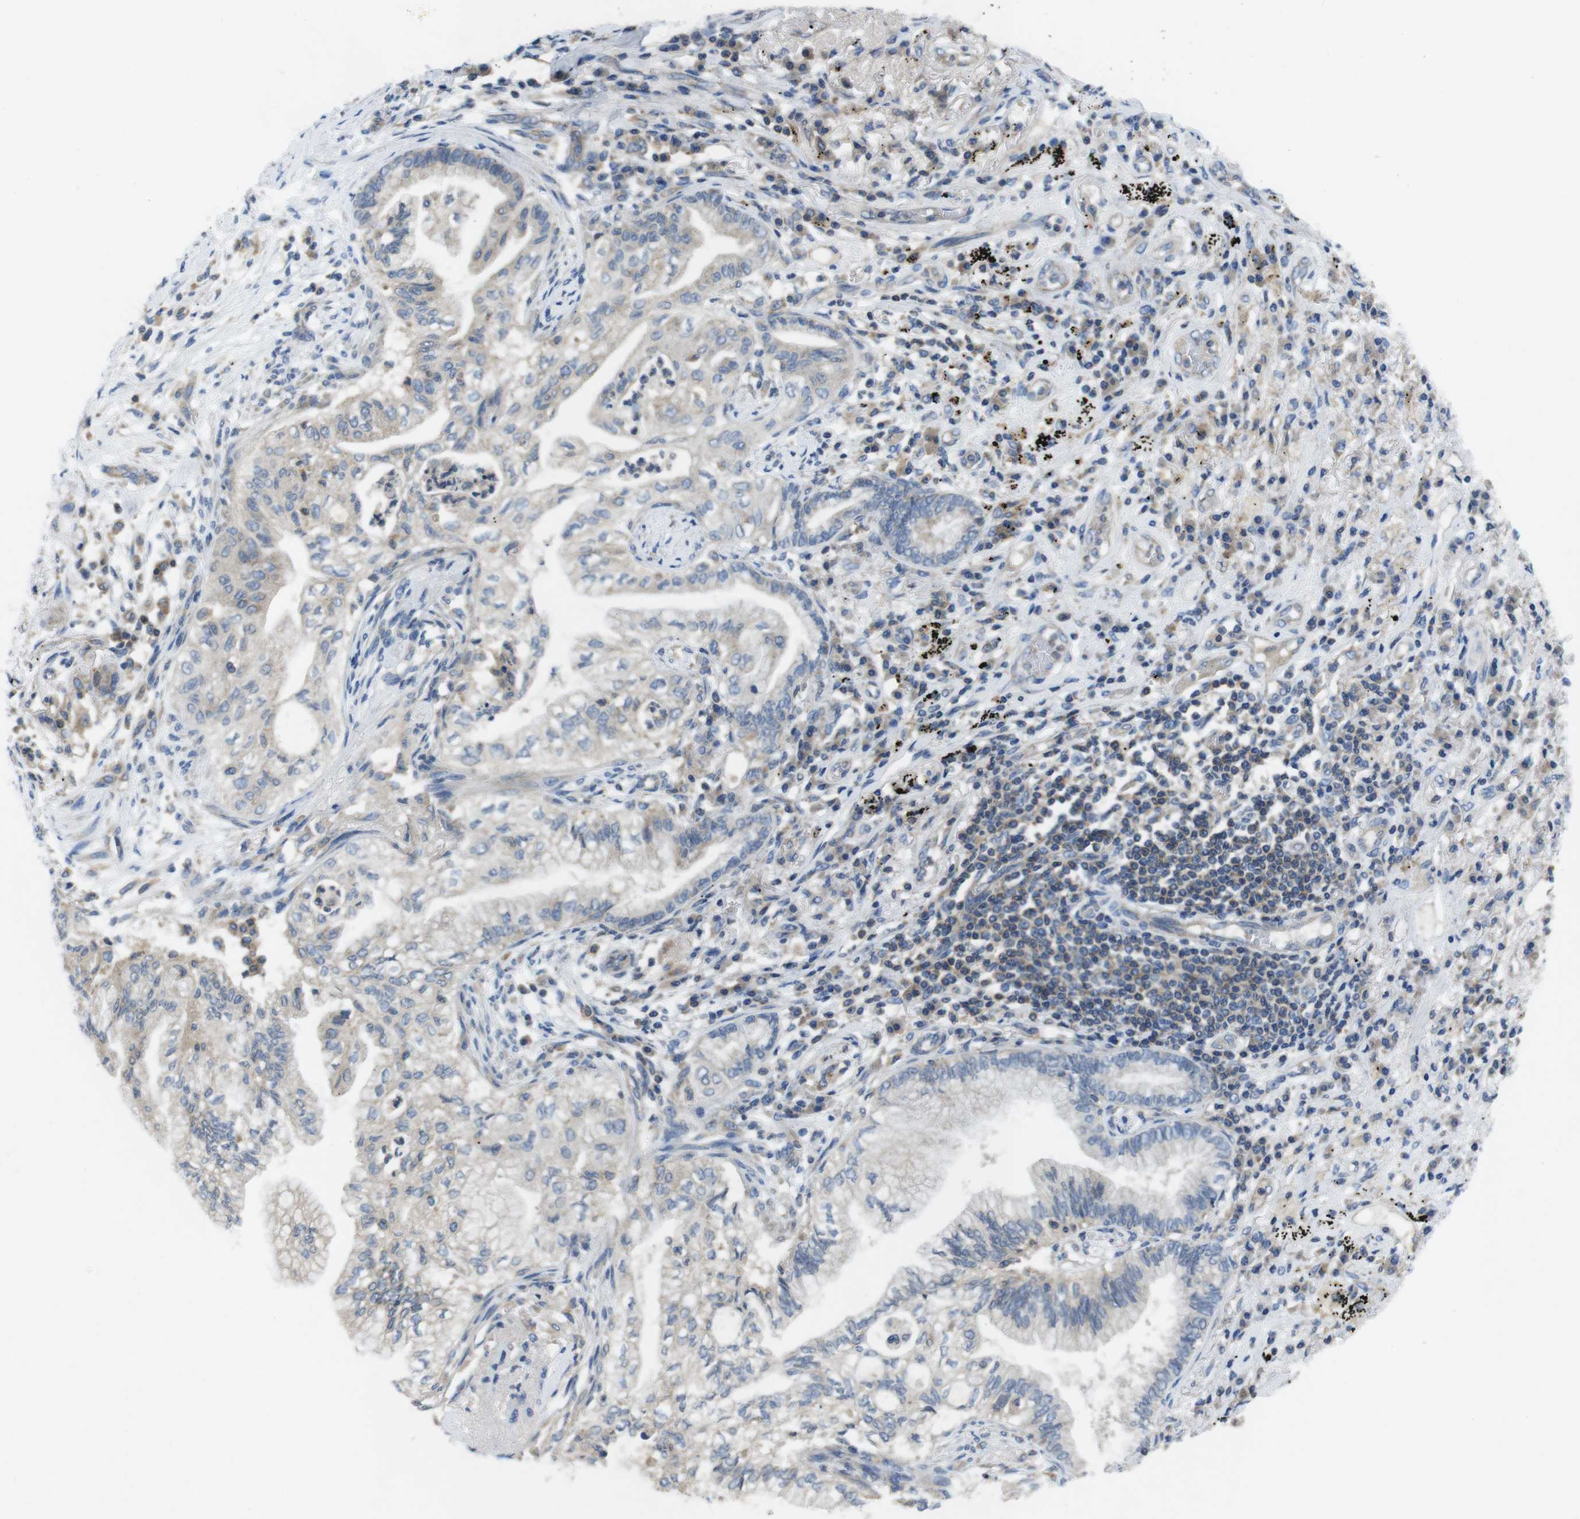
{"staining": {"intensity": "negative", "quantity": "none", "location": "none"}, "tissue": "lung cancer", "cell_type": "Tumor cells", "image_type": "cancer", "snomed": [{"axis": "morphology", "description": "Normal tissue, NOS"}, {"axis": "morphology", "description": "Adenocarcinoma, NOS"}, {"axis": "topography", "description": "Bronchus"}, {"axis": "topography", "description": "Lung"}], "caption": "A micrograph of human lung cancer is negative for staining in tumor cells. (Brightfield microscopy of DAB (3,3'-diaminobenzidine) immunohistochemistry (IHC) at high magnification).", "gene": "PIK3CD", "patient": {"sex": "female", "age": 70}}